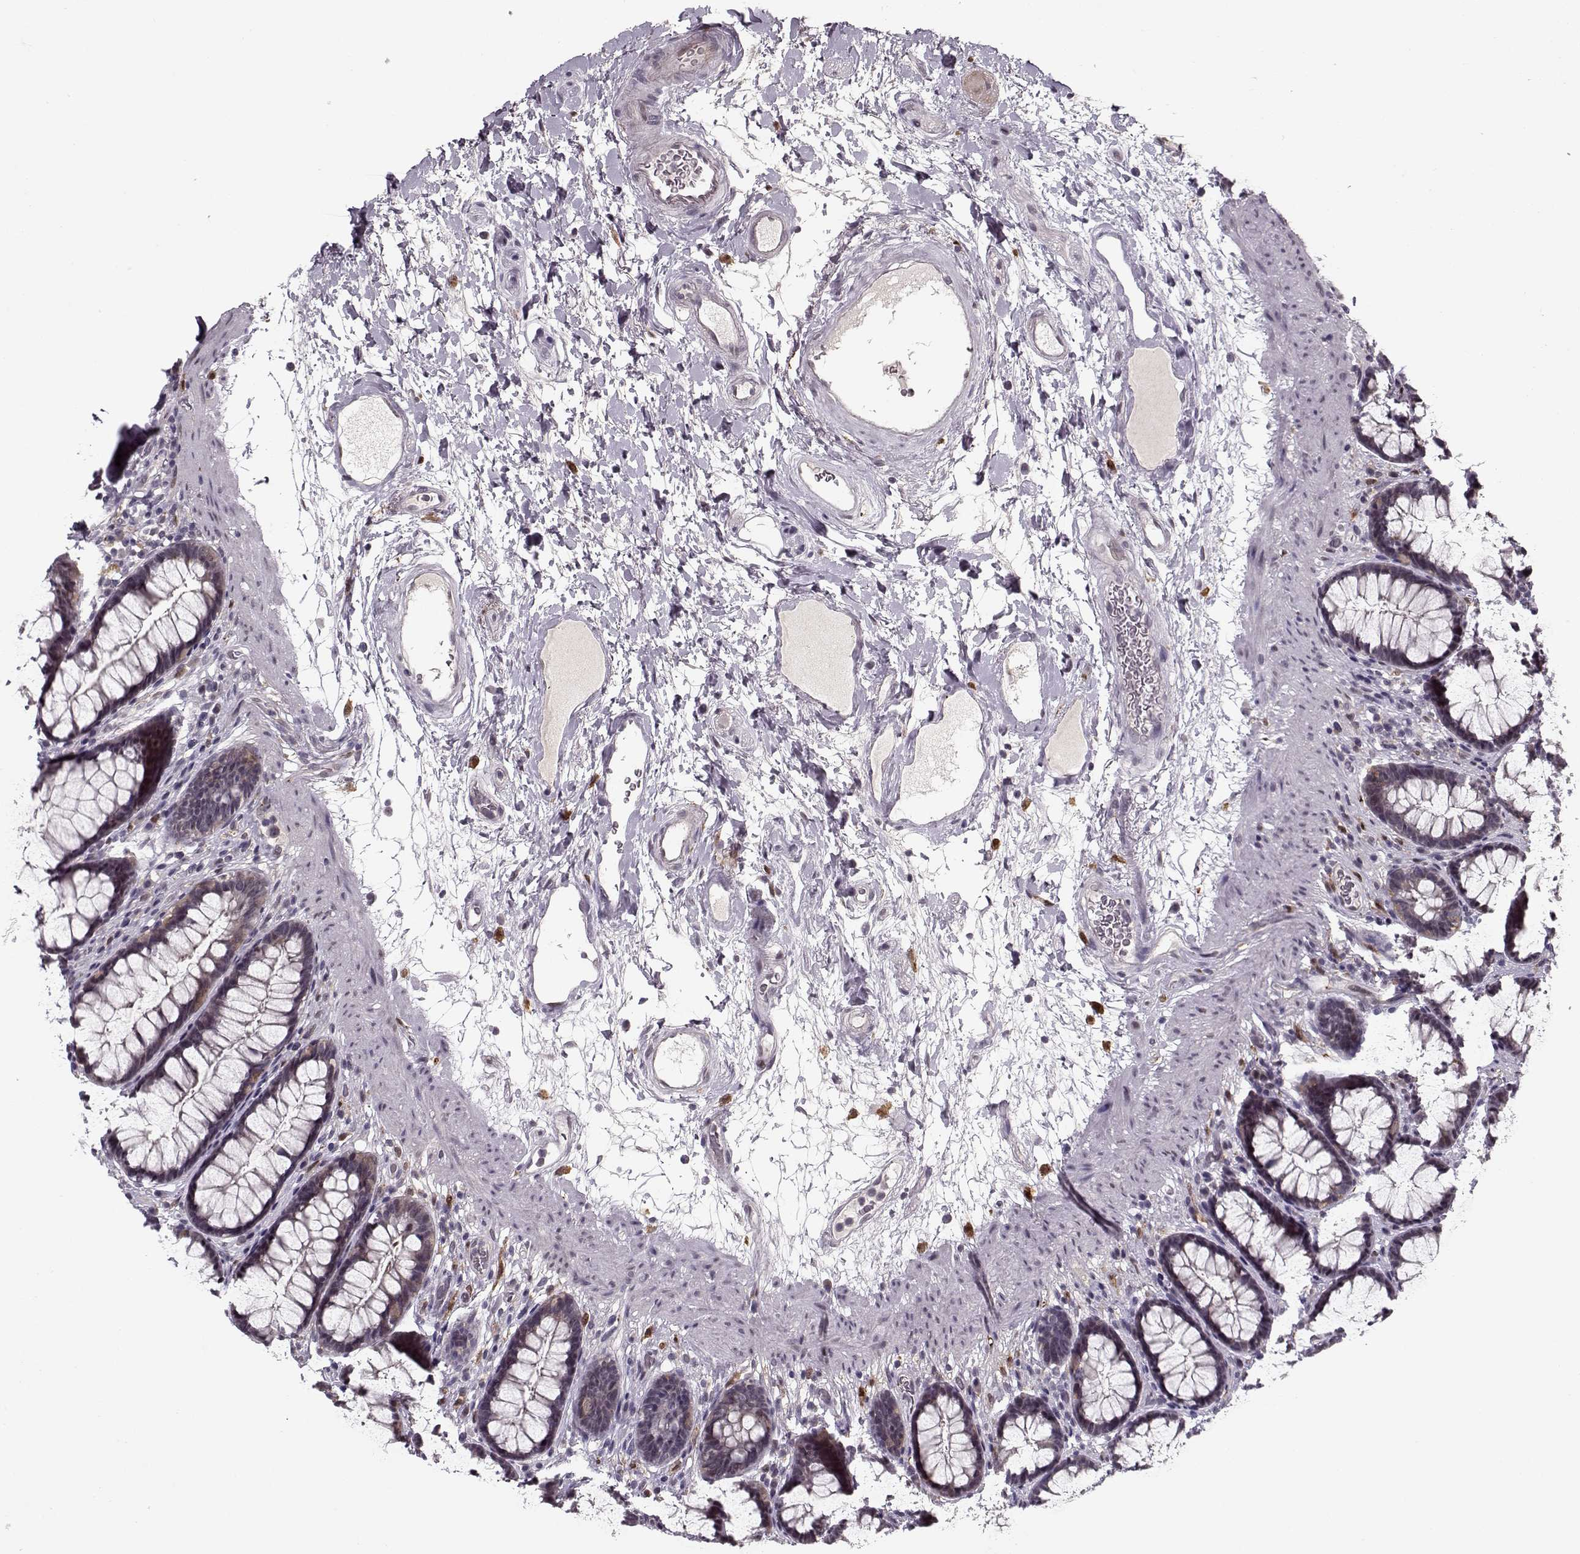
{"staining": {"intensity": "weak", "quantity": "<25%", "location": "cytoplasmic/membranous"}, "tissue": "rectum", "cell_type": "Glandular cells", "image_type": "normal", "snomed": [{"axis": "morphology", "description": "Normal tissue, NOS"}, {"axis": "topography", "description": "Rectum"}], "caption": "Protein analysis of benign rectum exhibits no significant positivity in glandular cells.", "gene": "DNAI3", "patient": {"sex": "male", "age": 72}}